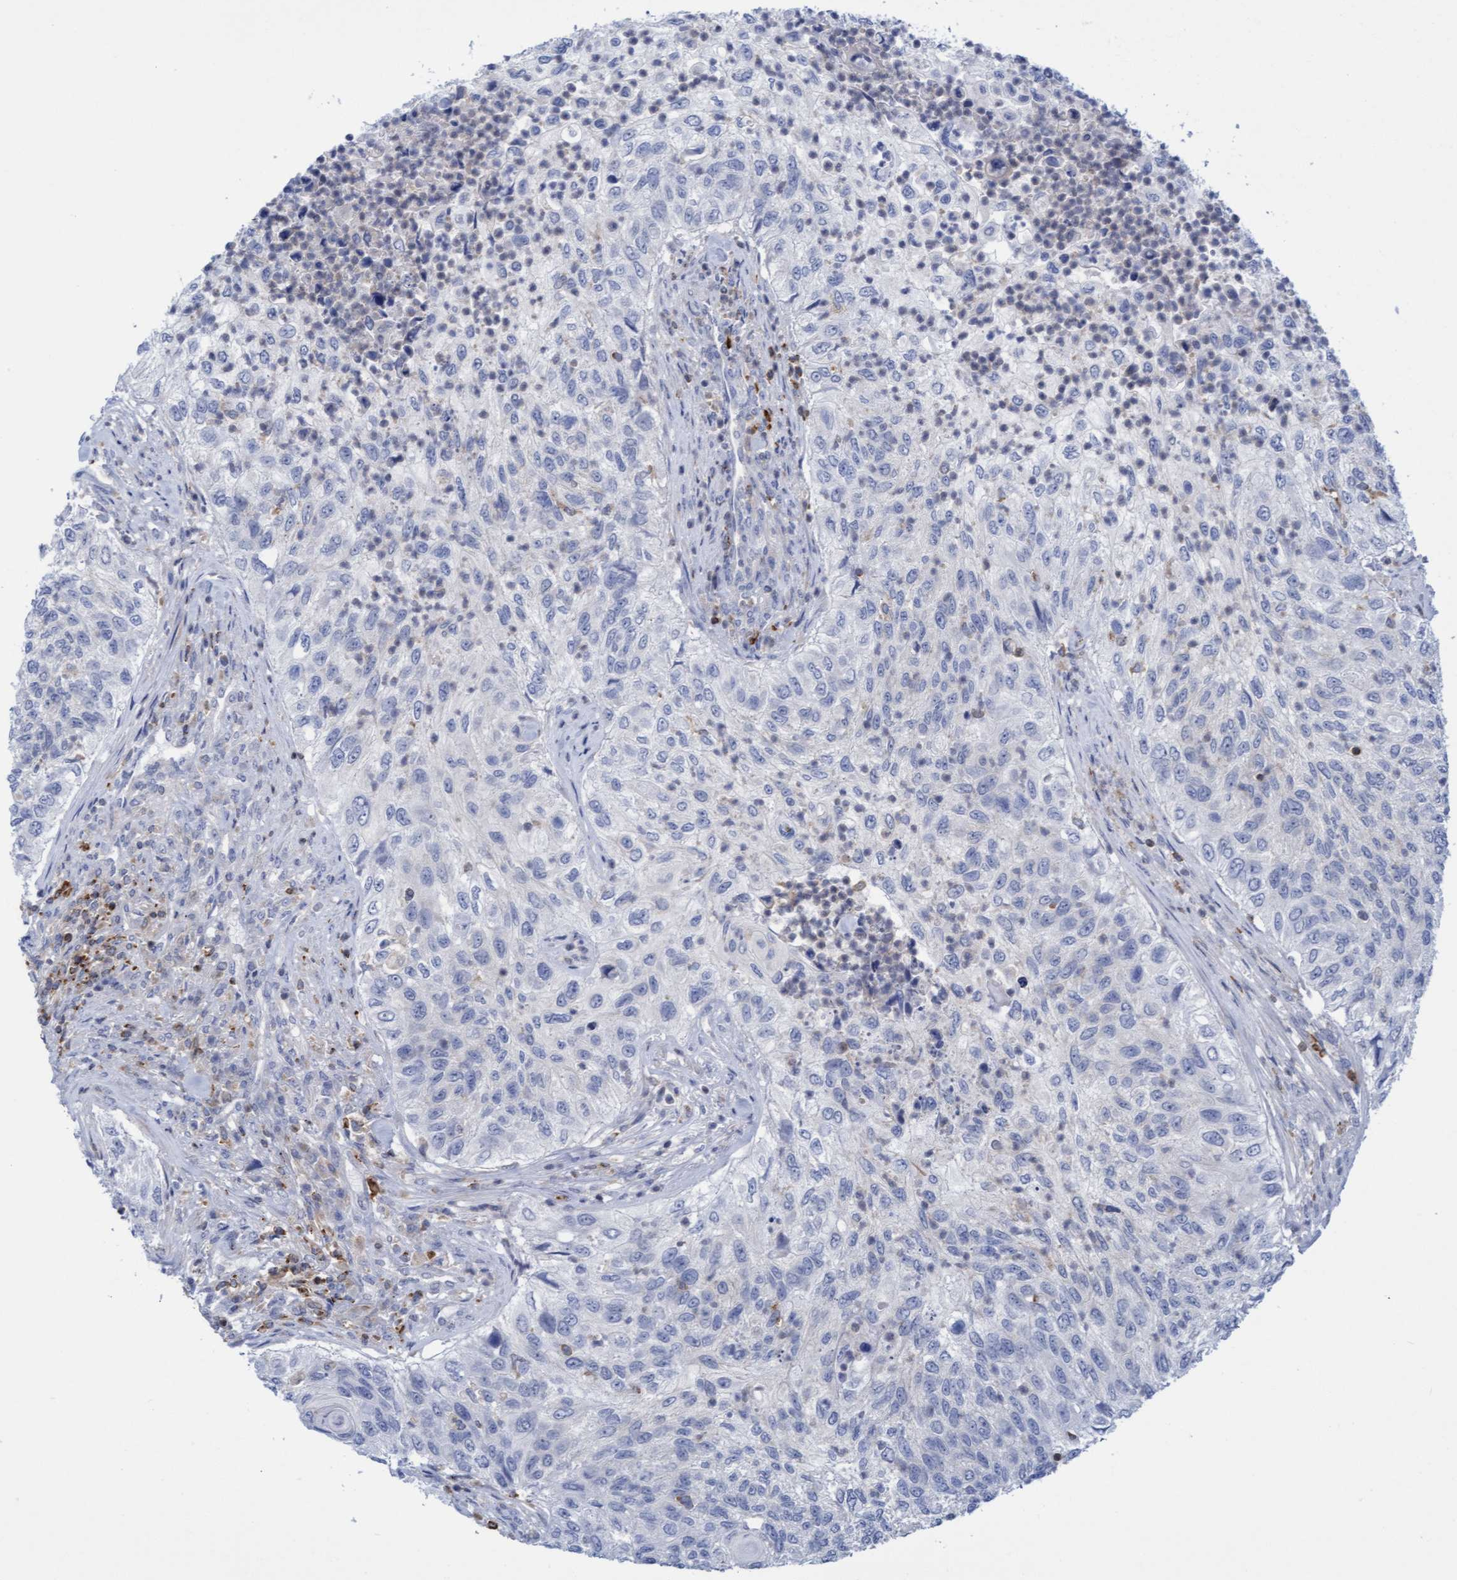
{"staining": {"intensity": "negative", "quantity": "none", "location": "none"}, "tissue": "urothelial cancer", "cell_type": "Tumor cells", "image_type": "cancer", "snomed": [{"axis": "morphology", "description": "Urothelial carcinoma, High grade"}, {"axis": "topography", "description": "Urinary bladder"}], "caption": "Tumor cells show no significant positivity in urothelial carcinoma (high-grade).", "gene": "FNBP1", "patient": {"sex": "female", "age": 60}}